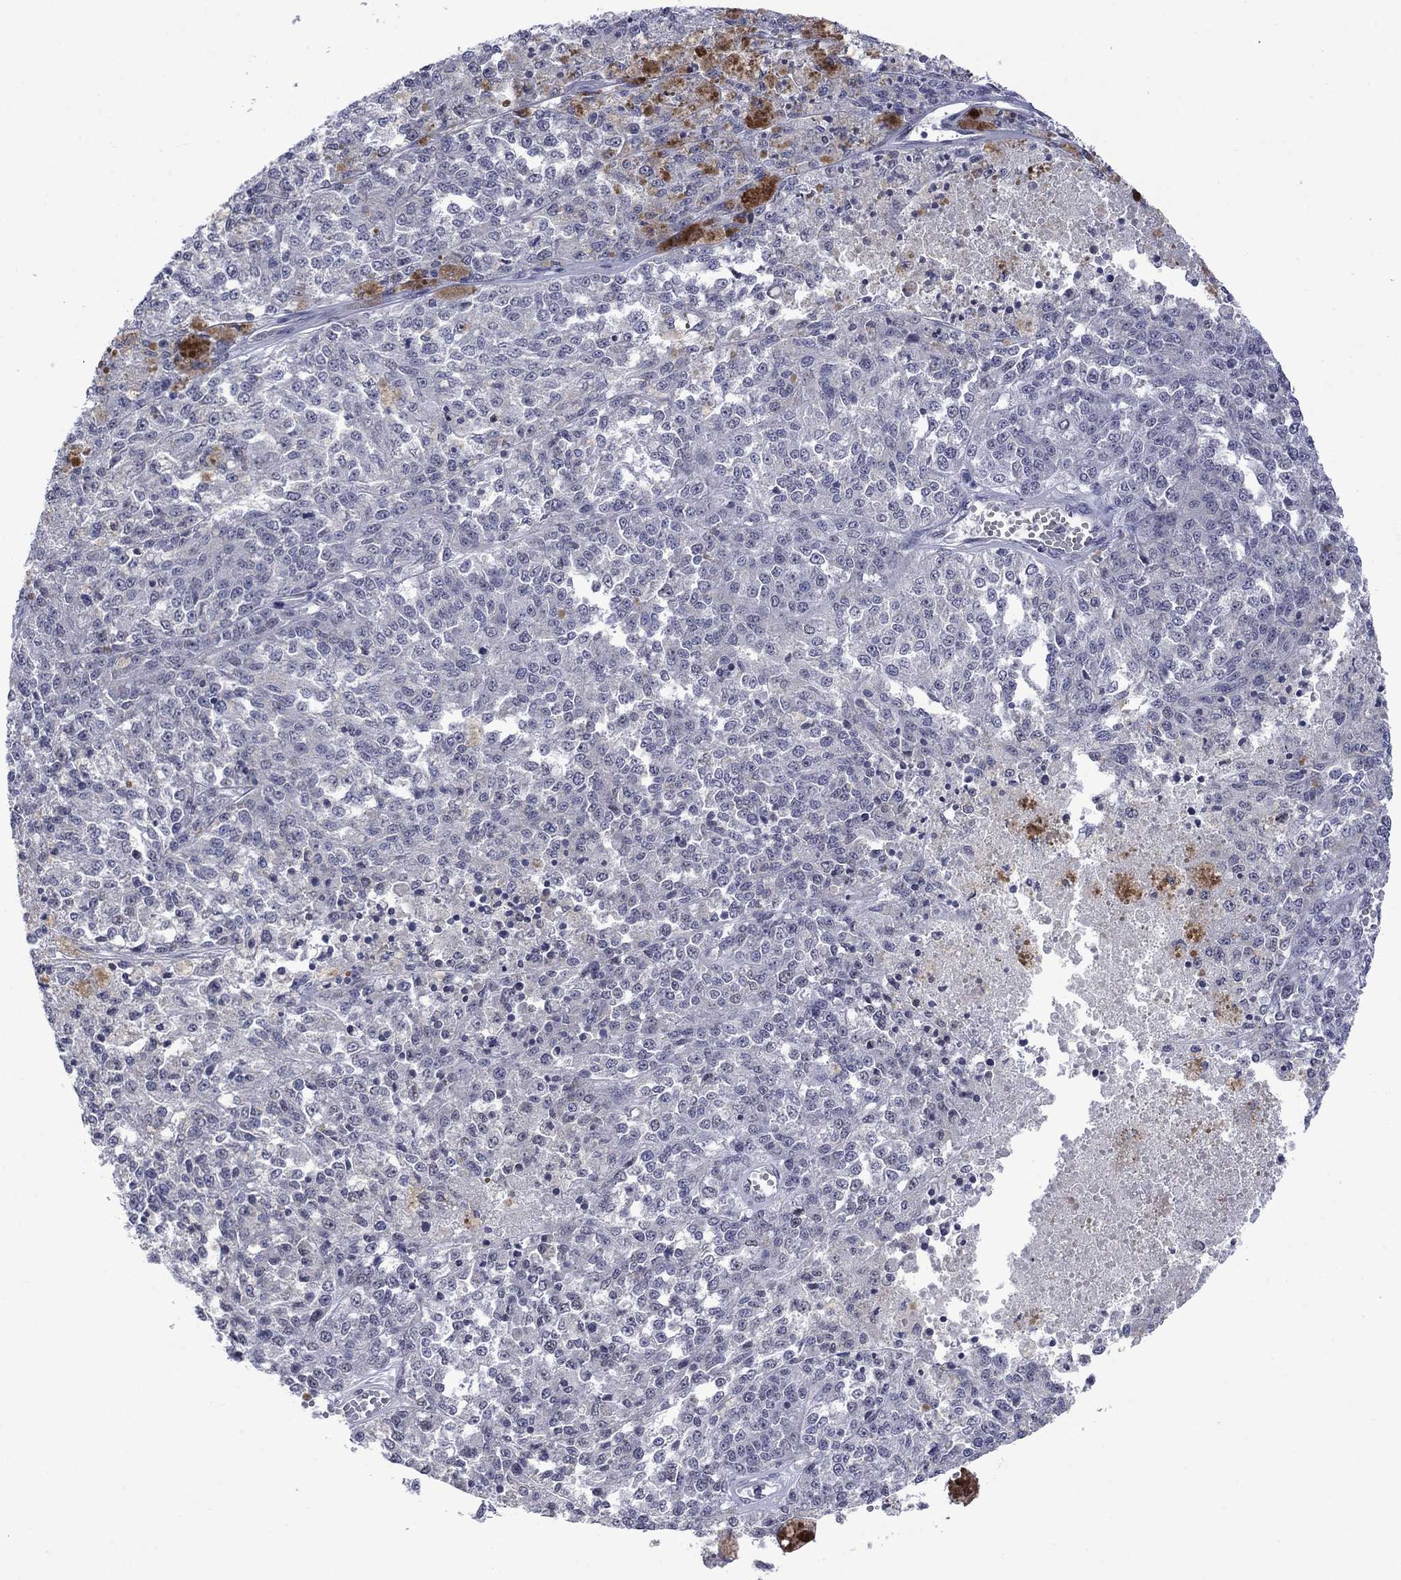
{"staining": {"intensity": "negative", "quantity": "none", "location": "none"}, "tissue": "melanoma", "cell_type": "Tumor cells", "image_type": "cancer", "snomed": [{"axis": "morphology", "description": "Malignant melanoma, Metastatic site"}, {"axis": "topography", "description": "Lymph node"}], "caption": "This is a image of IHC staining of malignant melanoma (metastatic site), which shows no positivity in tumor cells.", "gene": "KCNJ16", "patient": {"sex": "female", "age": 64}}